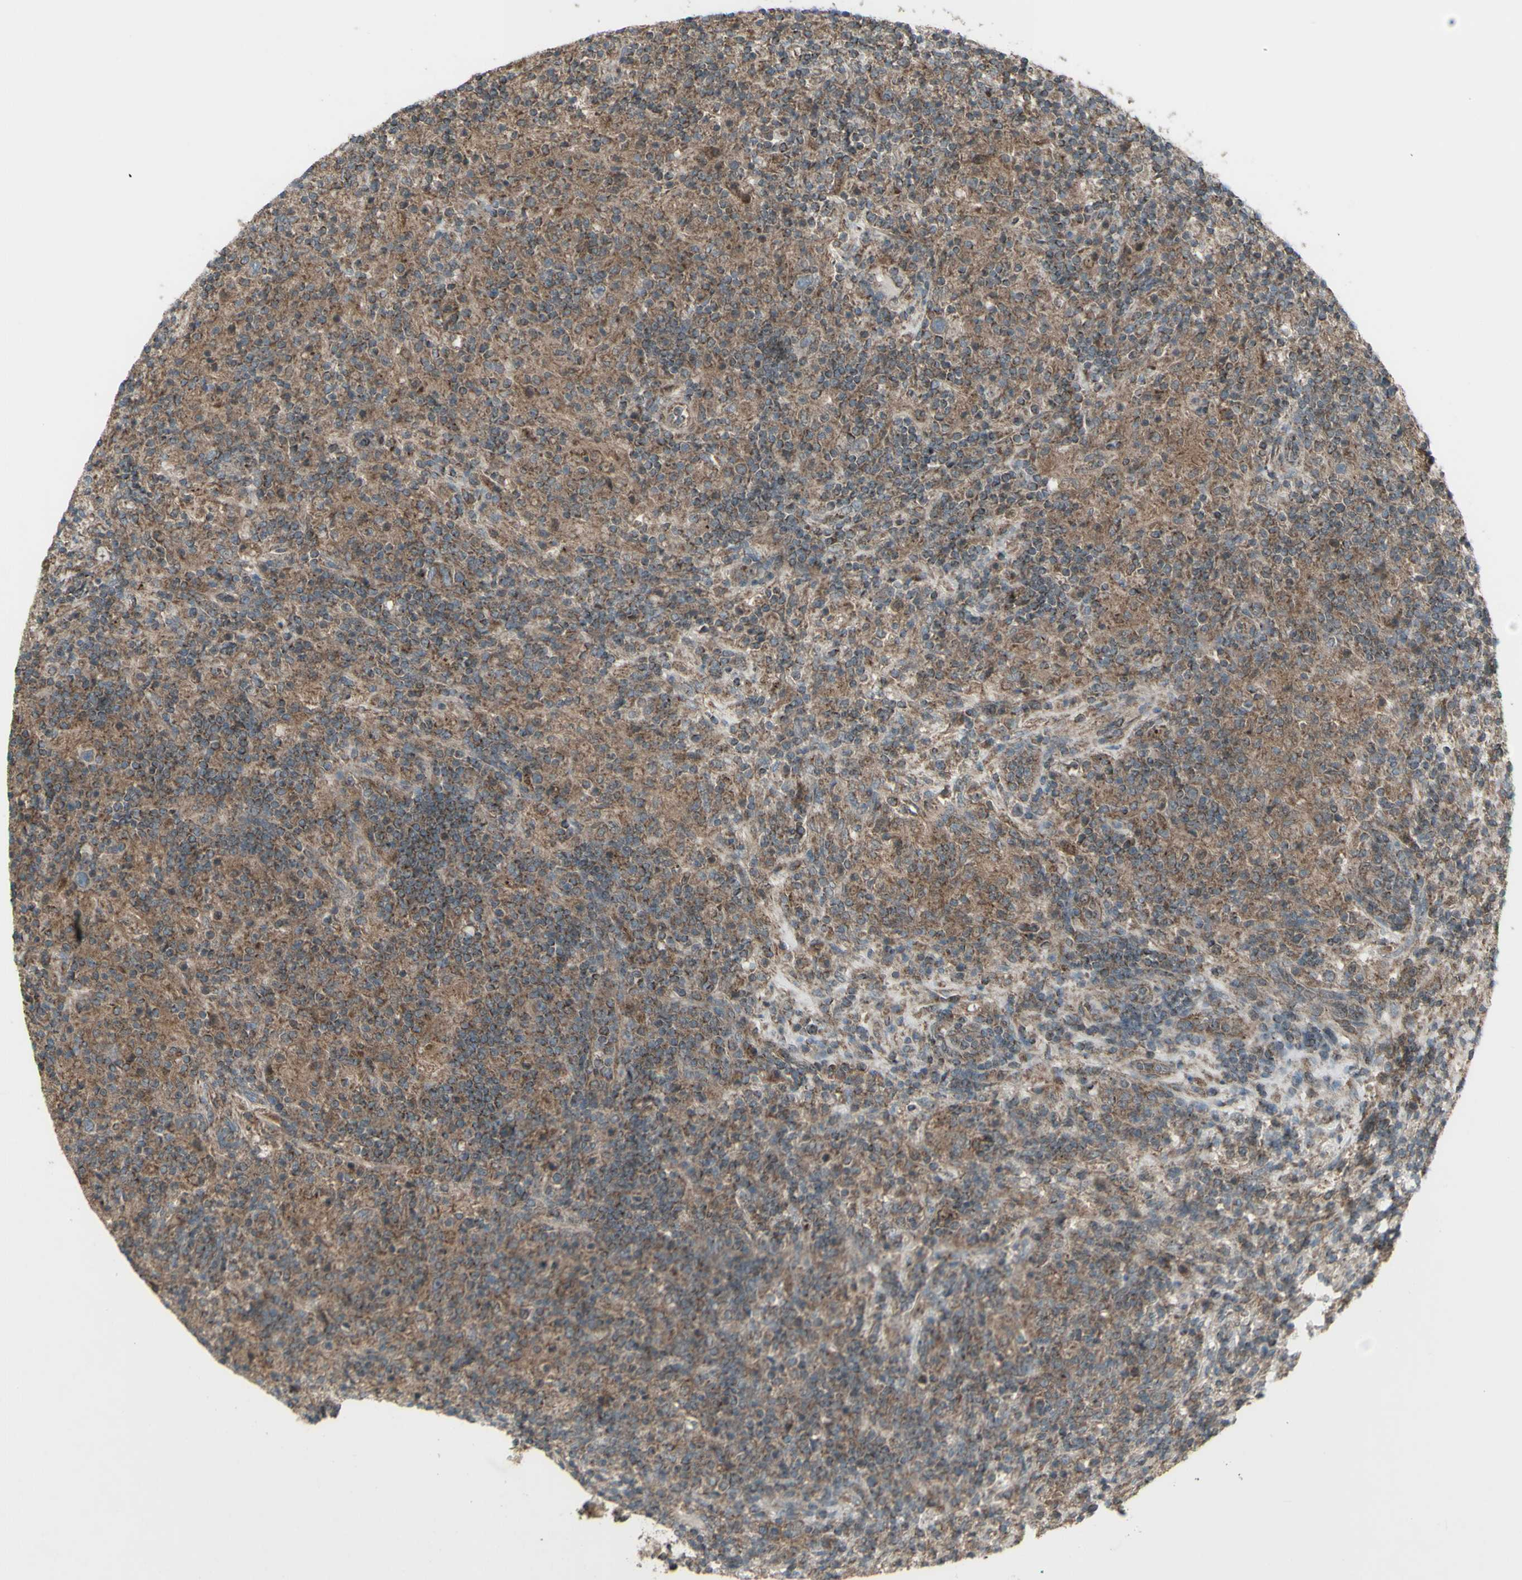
{"staining": {"intensity": "weak", "quantity": ">75%", "location": "cytoplasmic/membranous"}, "tissue": "lymphoma", "cell_type": "Tumor cells", "image_type": "cancer", "snomed": [{"axis": "morphology", "description": "Hodgkin's disease, NOS"}, {"axis": "topography", "description": "Lymph node"}], "caption": "Immunohistochemical staining of Hodgkin's disease reveals low levels of weak cytoplasmic/membranous positivity in about >75% of tumor cells.", "gene": "SHC1", "patient": {"sex": "male", "age": 70}}